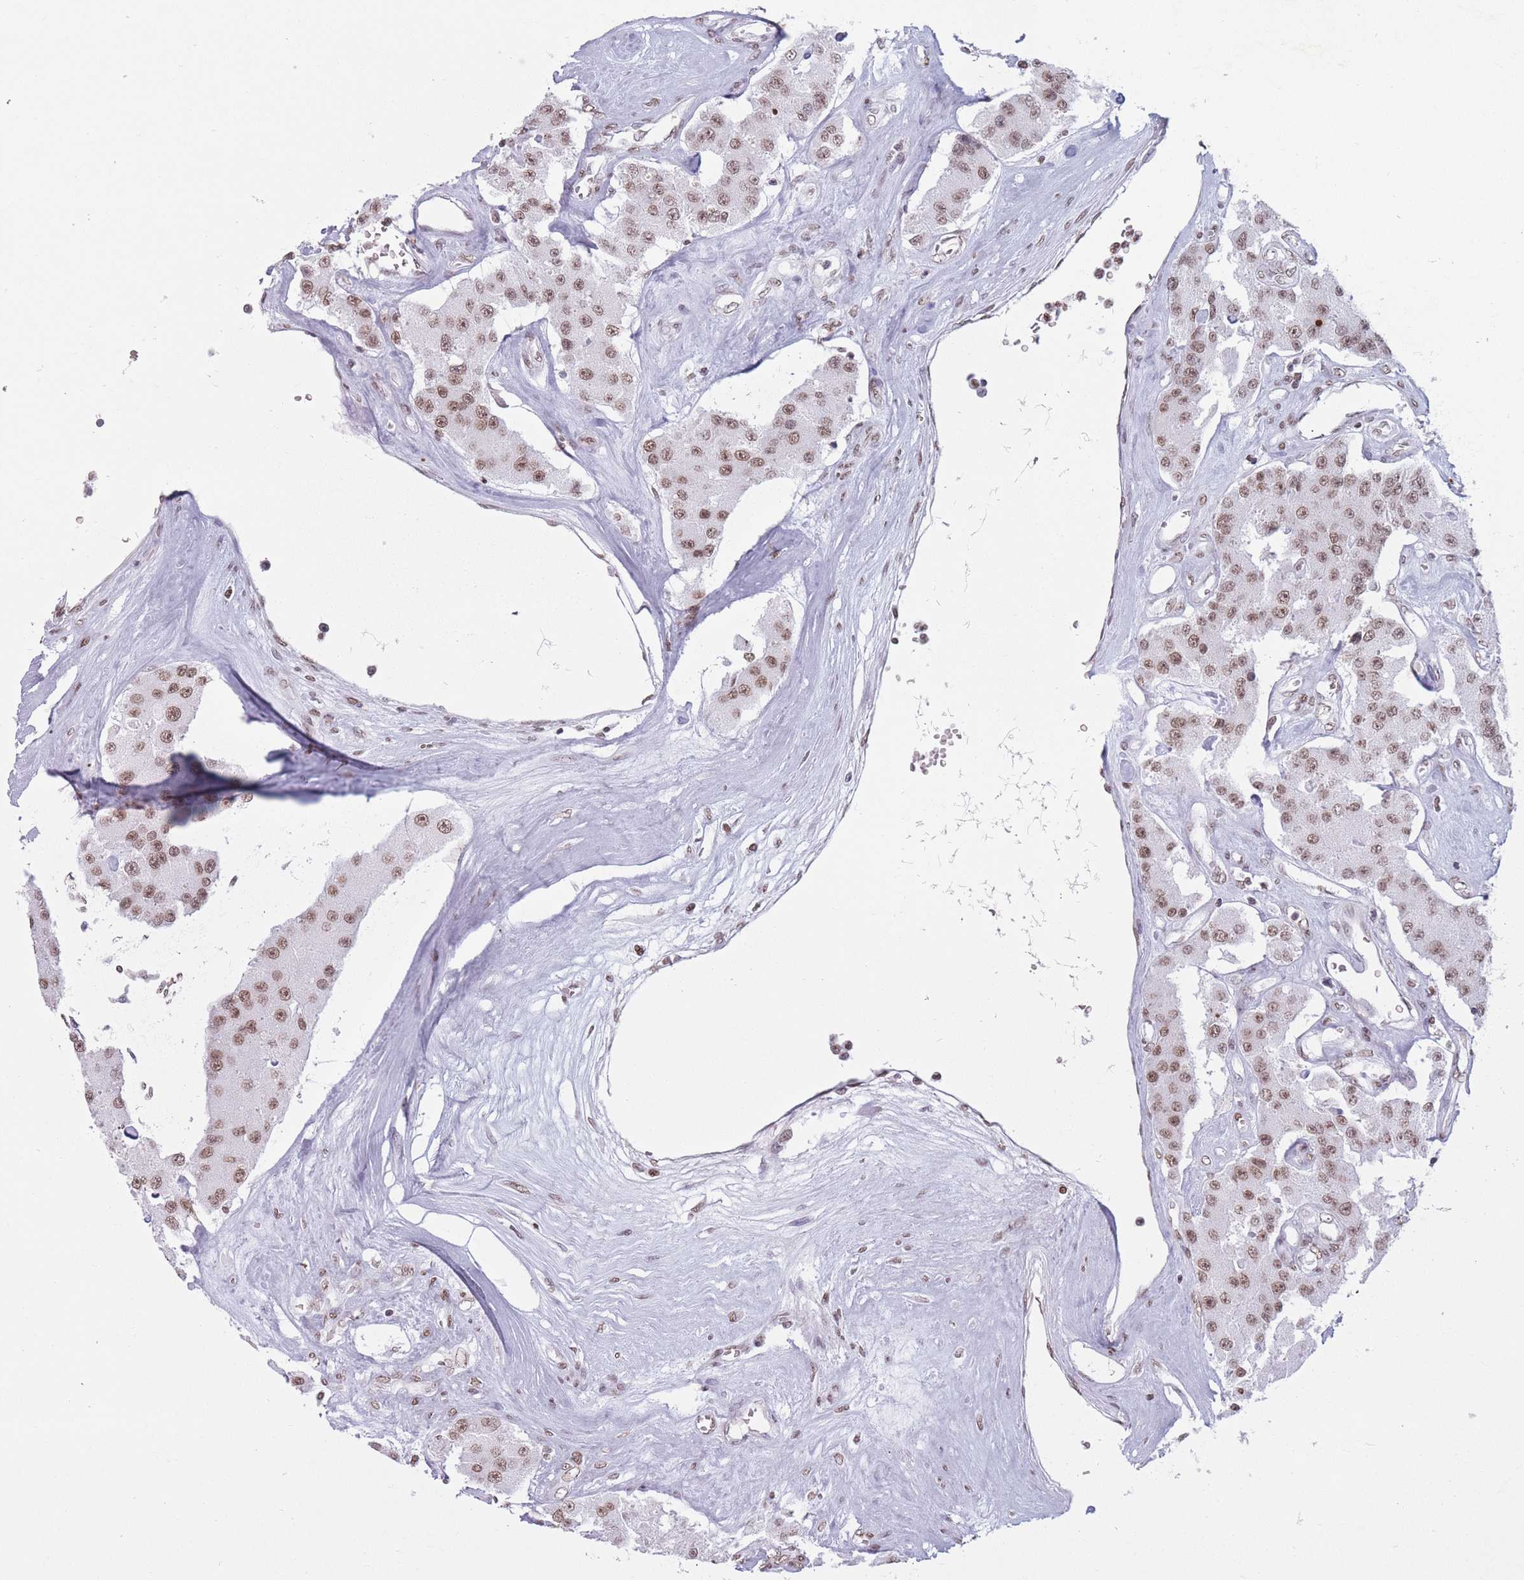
{"staining": {"intensity": "moderate", "quantity": ">75%", "location": "nuclear"}, "tissue": "carcinoid", "cell_type": "Tumor cells", "image_type": "cancer", "snomed": [{"axis": "morphology", "description": "Carcinoid, malignant, NOS"}, {"axis": "topography", "description": "Pancreas"}], "caption": "Immunohistochemical staining of carcinoid exhibits medium levels of moderate nuclear protein expression in about >75% of tumor cells.", "gene": "RYK", "patient": {"sex": "male", "age": 41}}